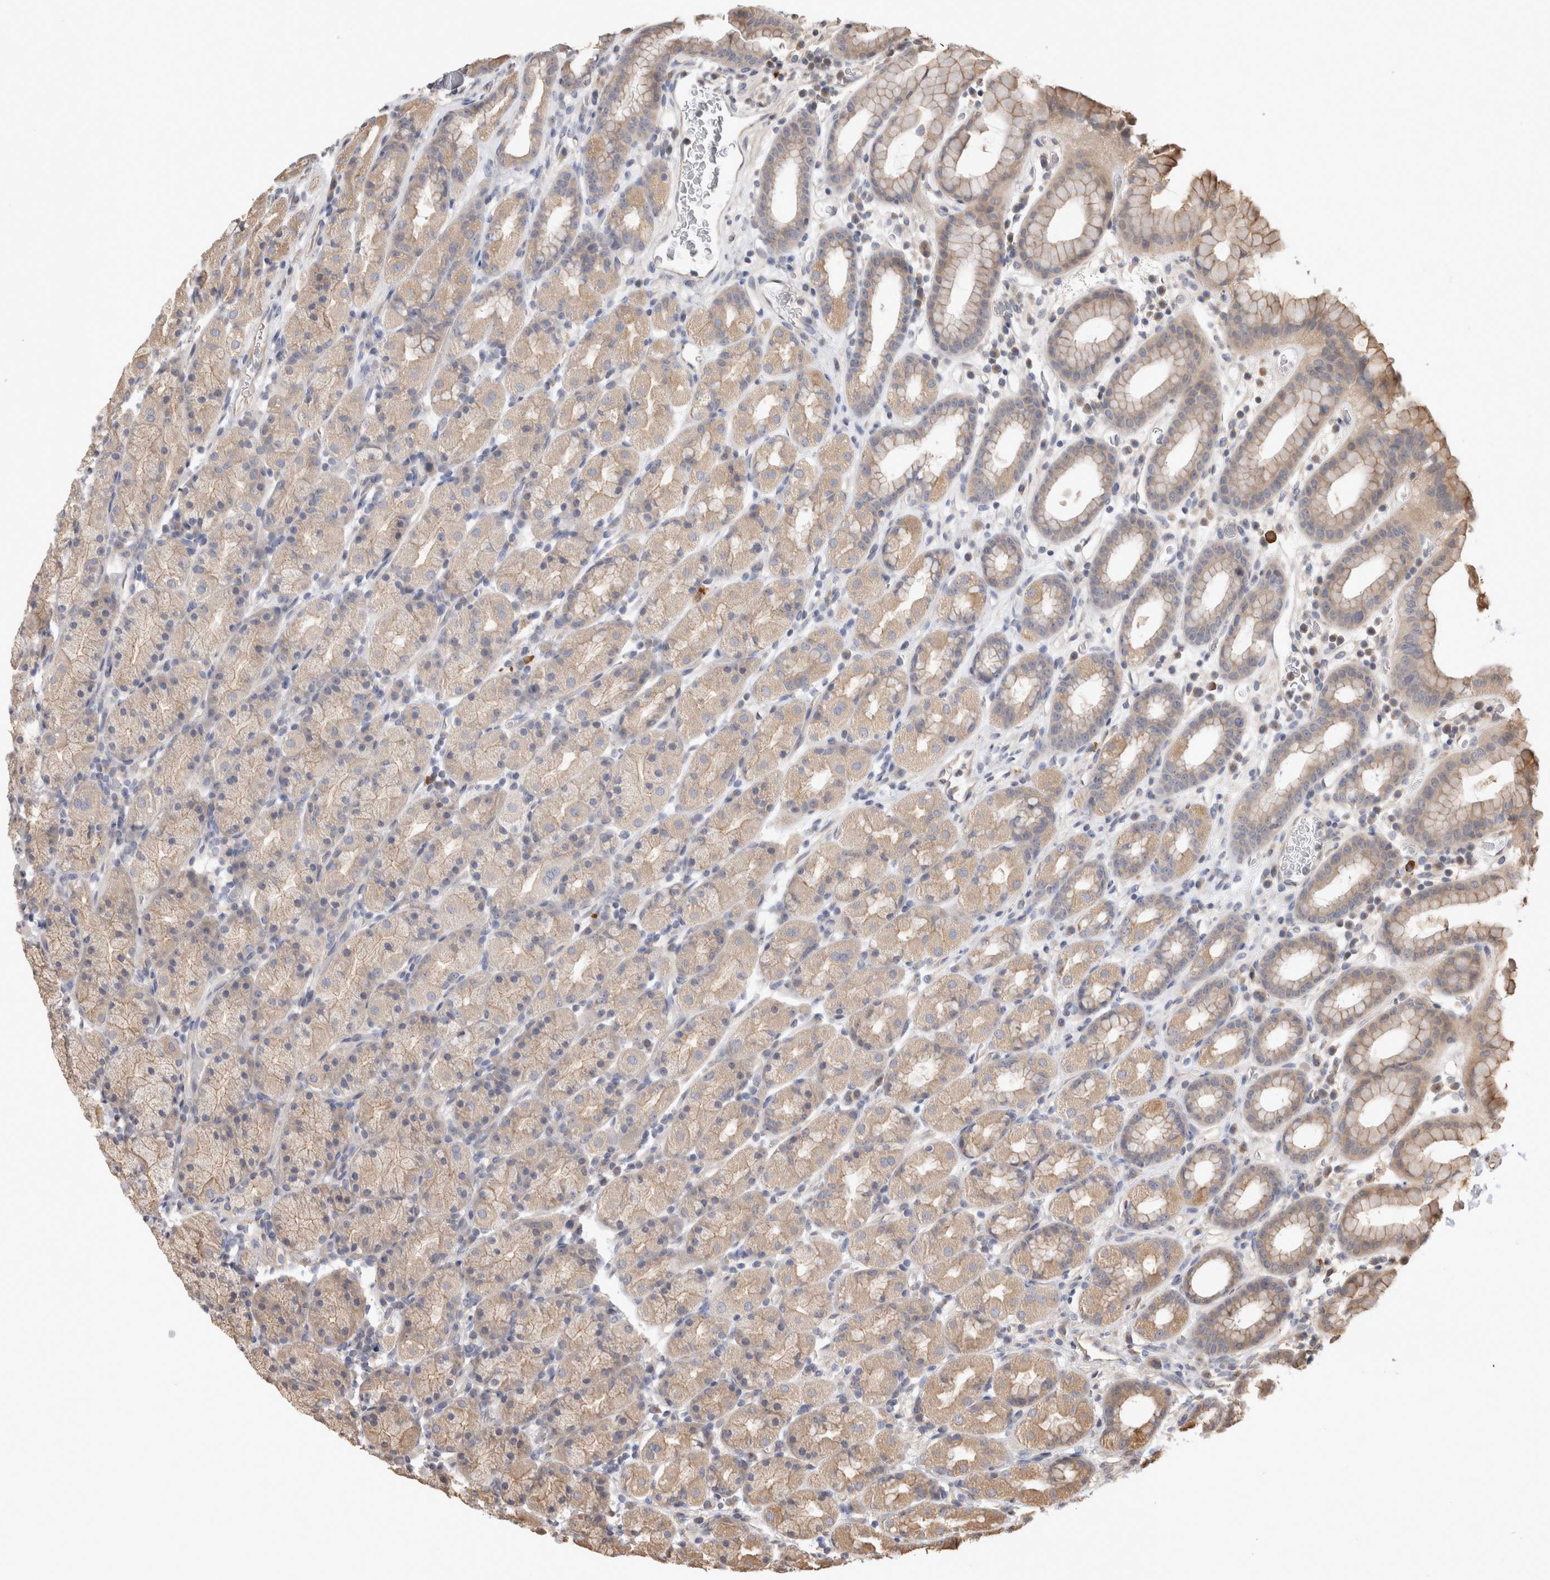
{"staining": {"intensity": "weak", "quantity": "25%-75%", "location": "cytoplasmic/membranous"}, "tissue": "stomach", "cell_type": "Glandular cells", "image_type": "normal", "snomed": [{"axis": "morphology", "description": "Normal tissue, NOS"}, {"axis": "topography", "description": "Stomach, upper"}], "caption": "High-power microscopy captured an immunohistochemistry (IHC) photomicrograph of unremarkable stomach, revealing weak cytoplasmic/membranous staining in approximately 25%-75% of glandular cells. (Stains: DAB in brown, nuclei in blue, Microscopy: brightfield microscopy at high magnification).", "gene": "CLIP1", "patient": {"sex": "male", "age": 68}}